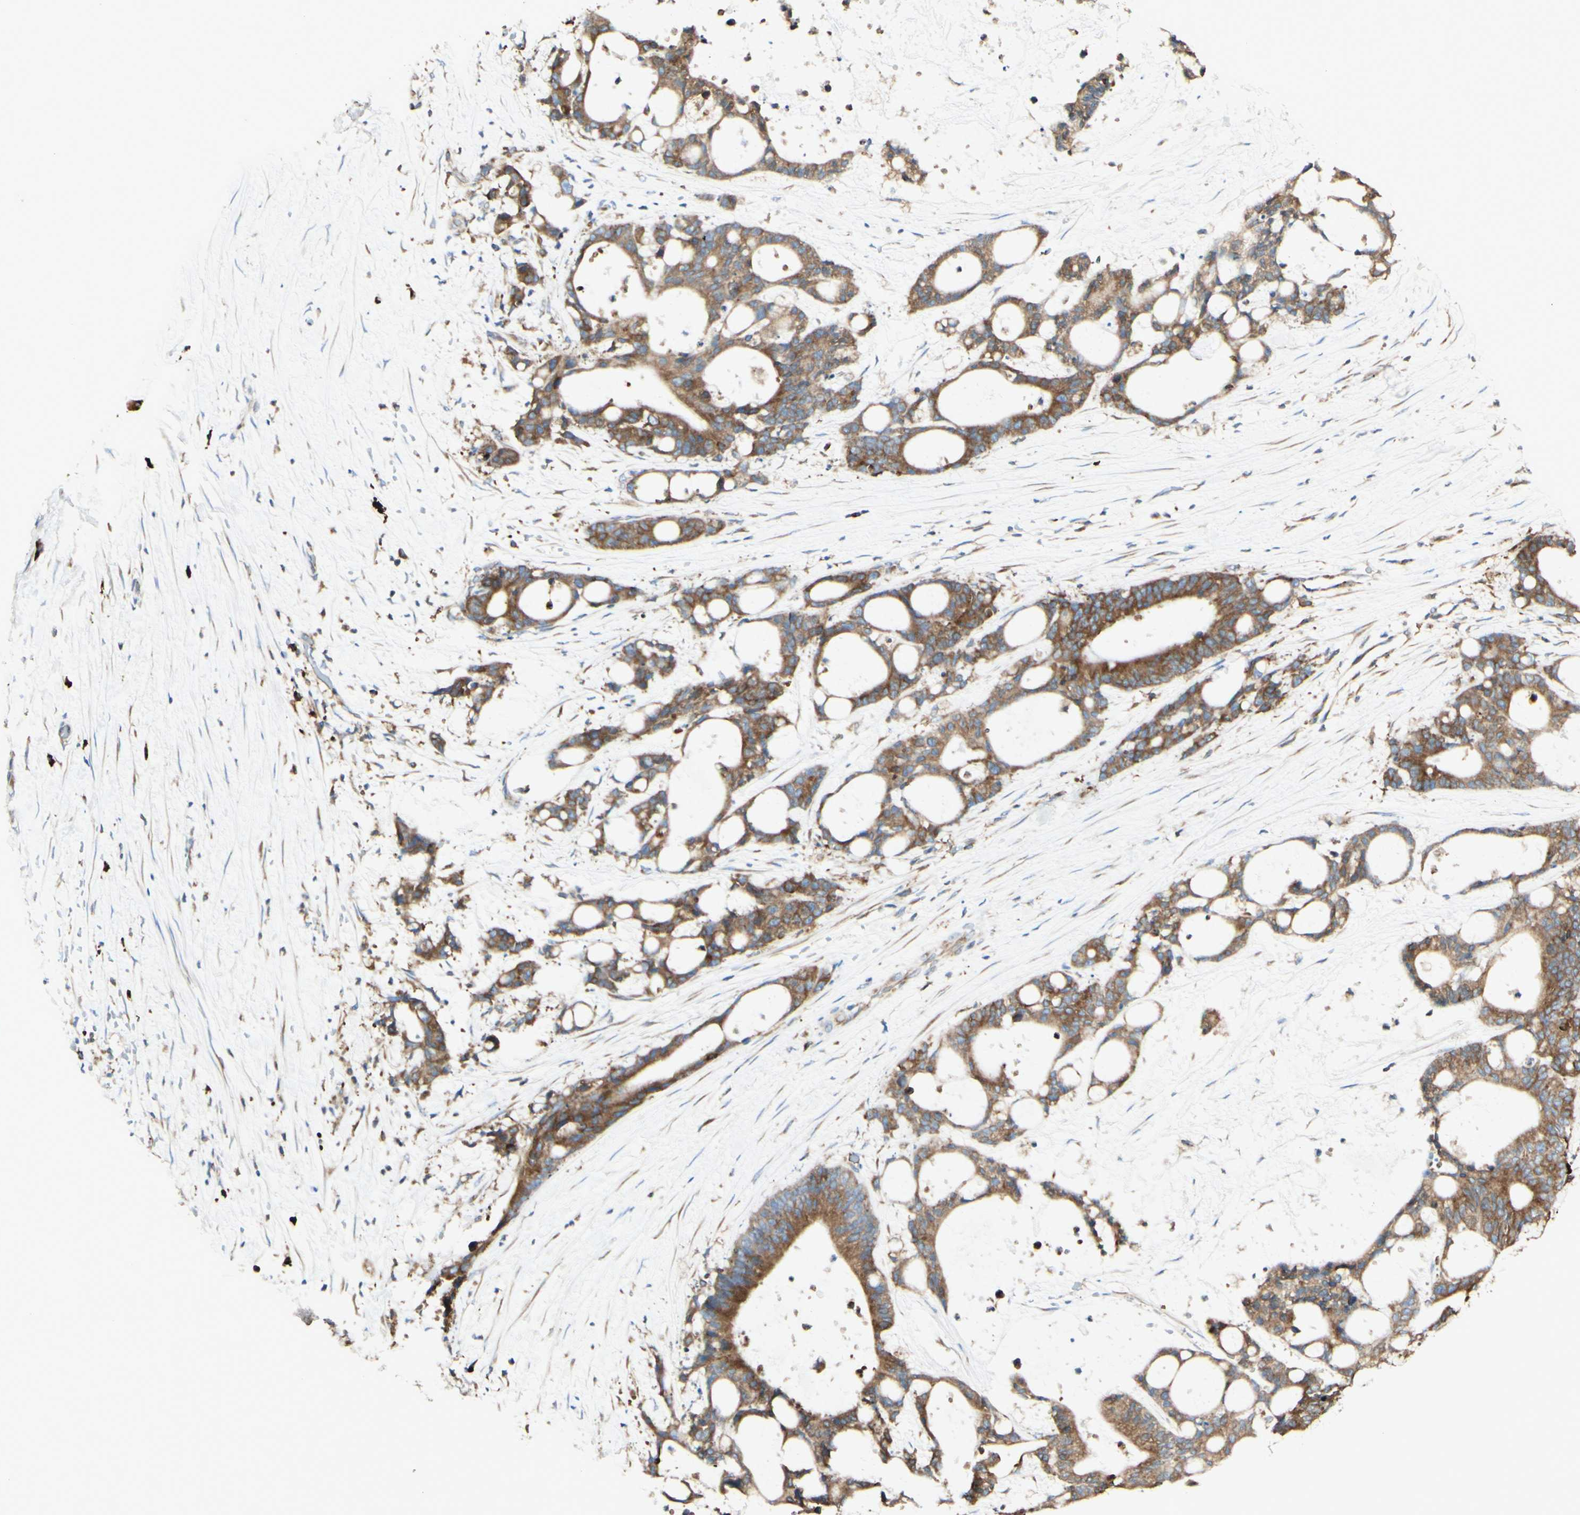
{"staining": {"intensity": "moderate", "quantity": ">75%", "location": "cytoplasmic/membranous"}, "tissue": "liver cancer", "cell_type": "Tumor cells", "image_type": "cancer", "snomed": [{"axis": "morphology", "description": "Cholangiocarcinoma"}, {"axis": "topography", "description": "Liver"}], "caption": "Protein staining of liver cancer (cholangiocarcinoma) tissue demonstrates moderate cytoplasmic/membranous staining in about >75% of tumor cells. The staining was performed using DAB (3,3'-diaminobenzidine), with brown indicating positive protein expression. Nuclei are stained blue with hematoxylin.", "gene": "DNAJB11", "patient": {"sex": "female", "age": 73}}